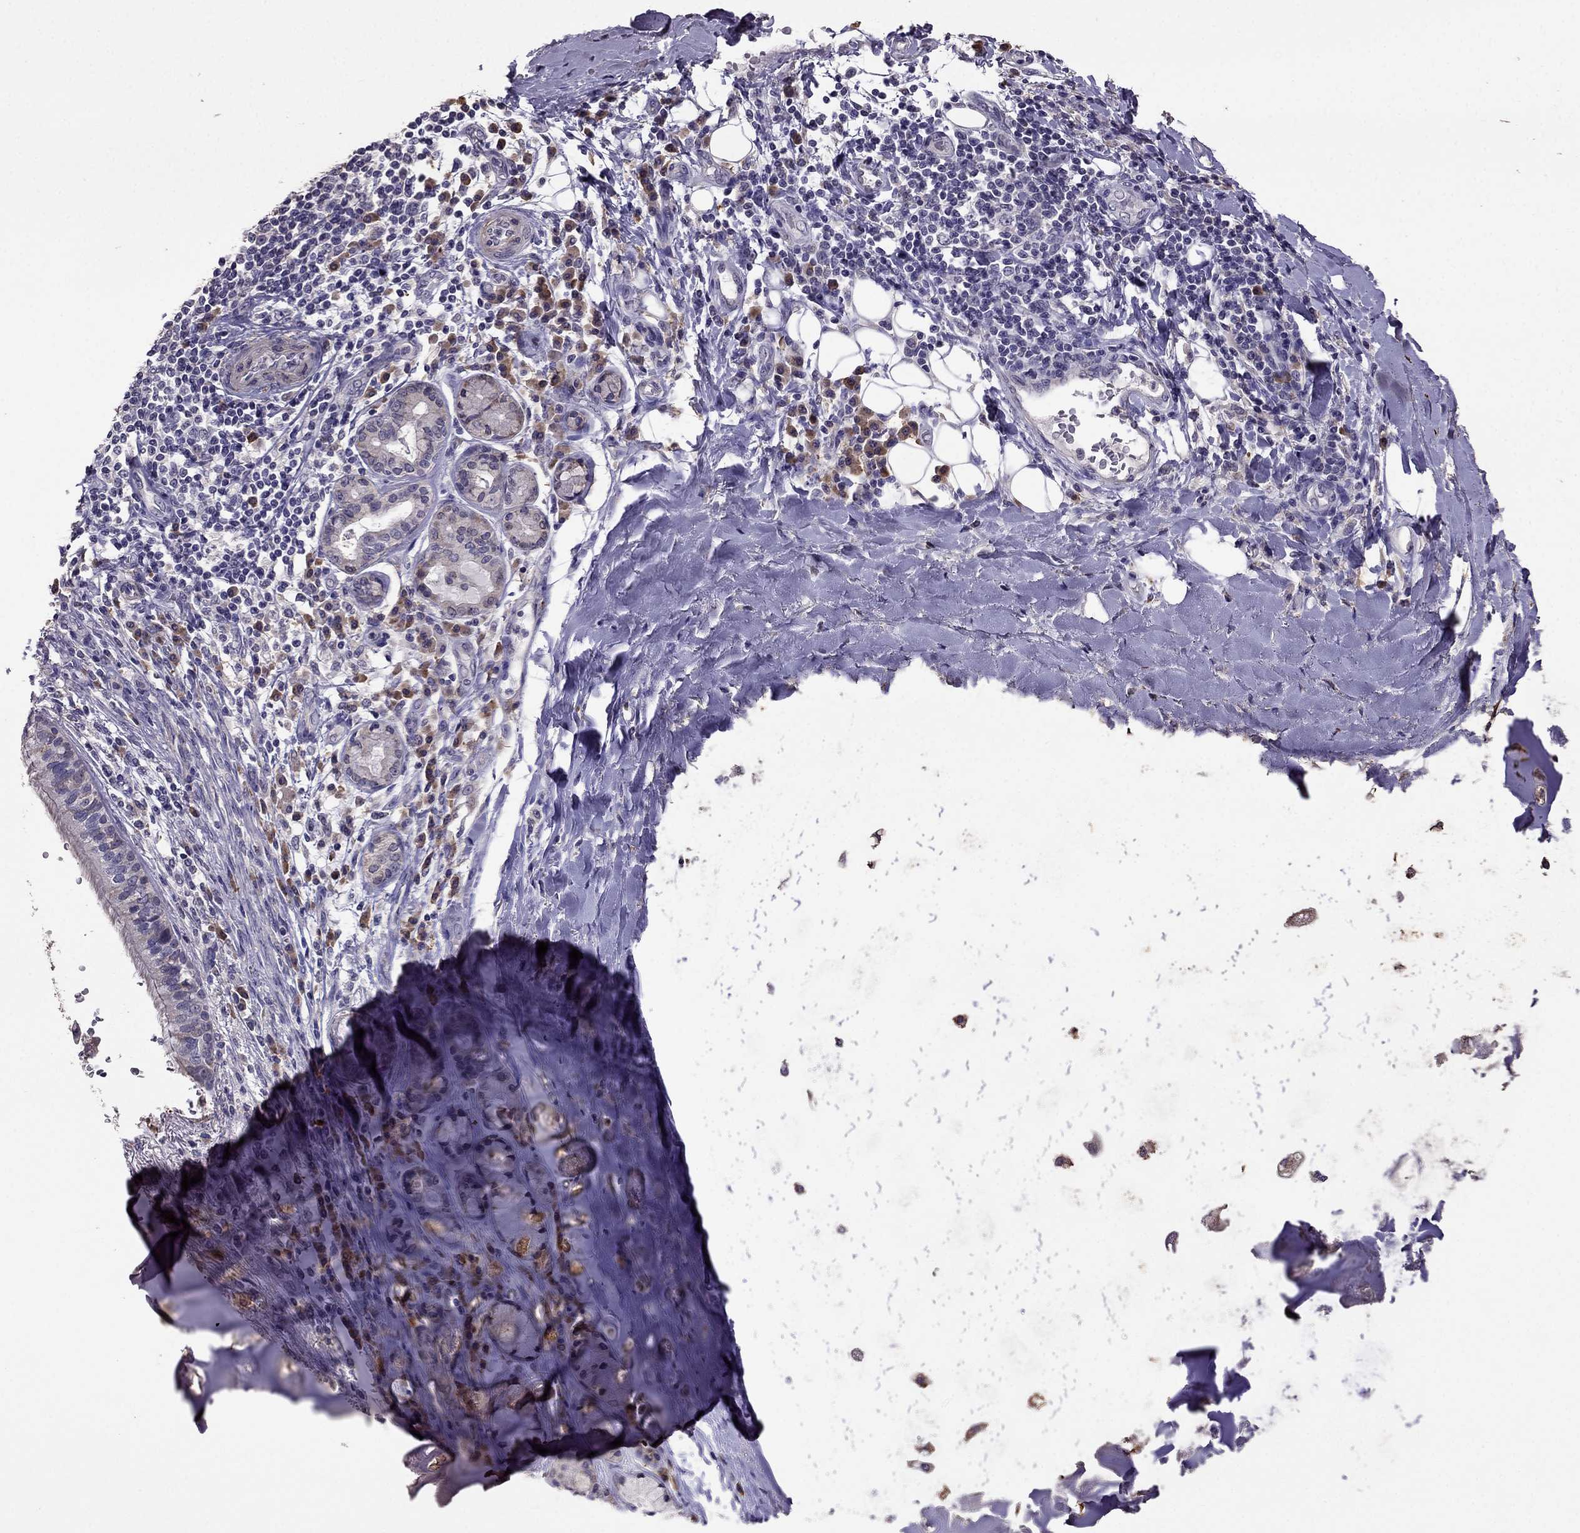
{"staining": {"intensity": "negative", "quantity": "none", "location": "none"}, "tissue": "bronchus", "cell_type": "Respiratory epithelial cells", "image_type": "normal", "snomed": [{"axis": "morphology", "description": "Normal tissue, NOS"}, {"axis": "morphology", "description": "Squamous cell carcinoma, NOS"}, {"axis": "topography", "description": "Bronchus"}, {"axis": "topography", "description": "Lung"}], "caption": "Protein analysis of normal bronchus displays no significant positivity in respiratory epithelial cells.", "gene": "CDH9", "patient": {"sex": "male", "age": 69}}